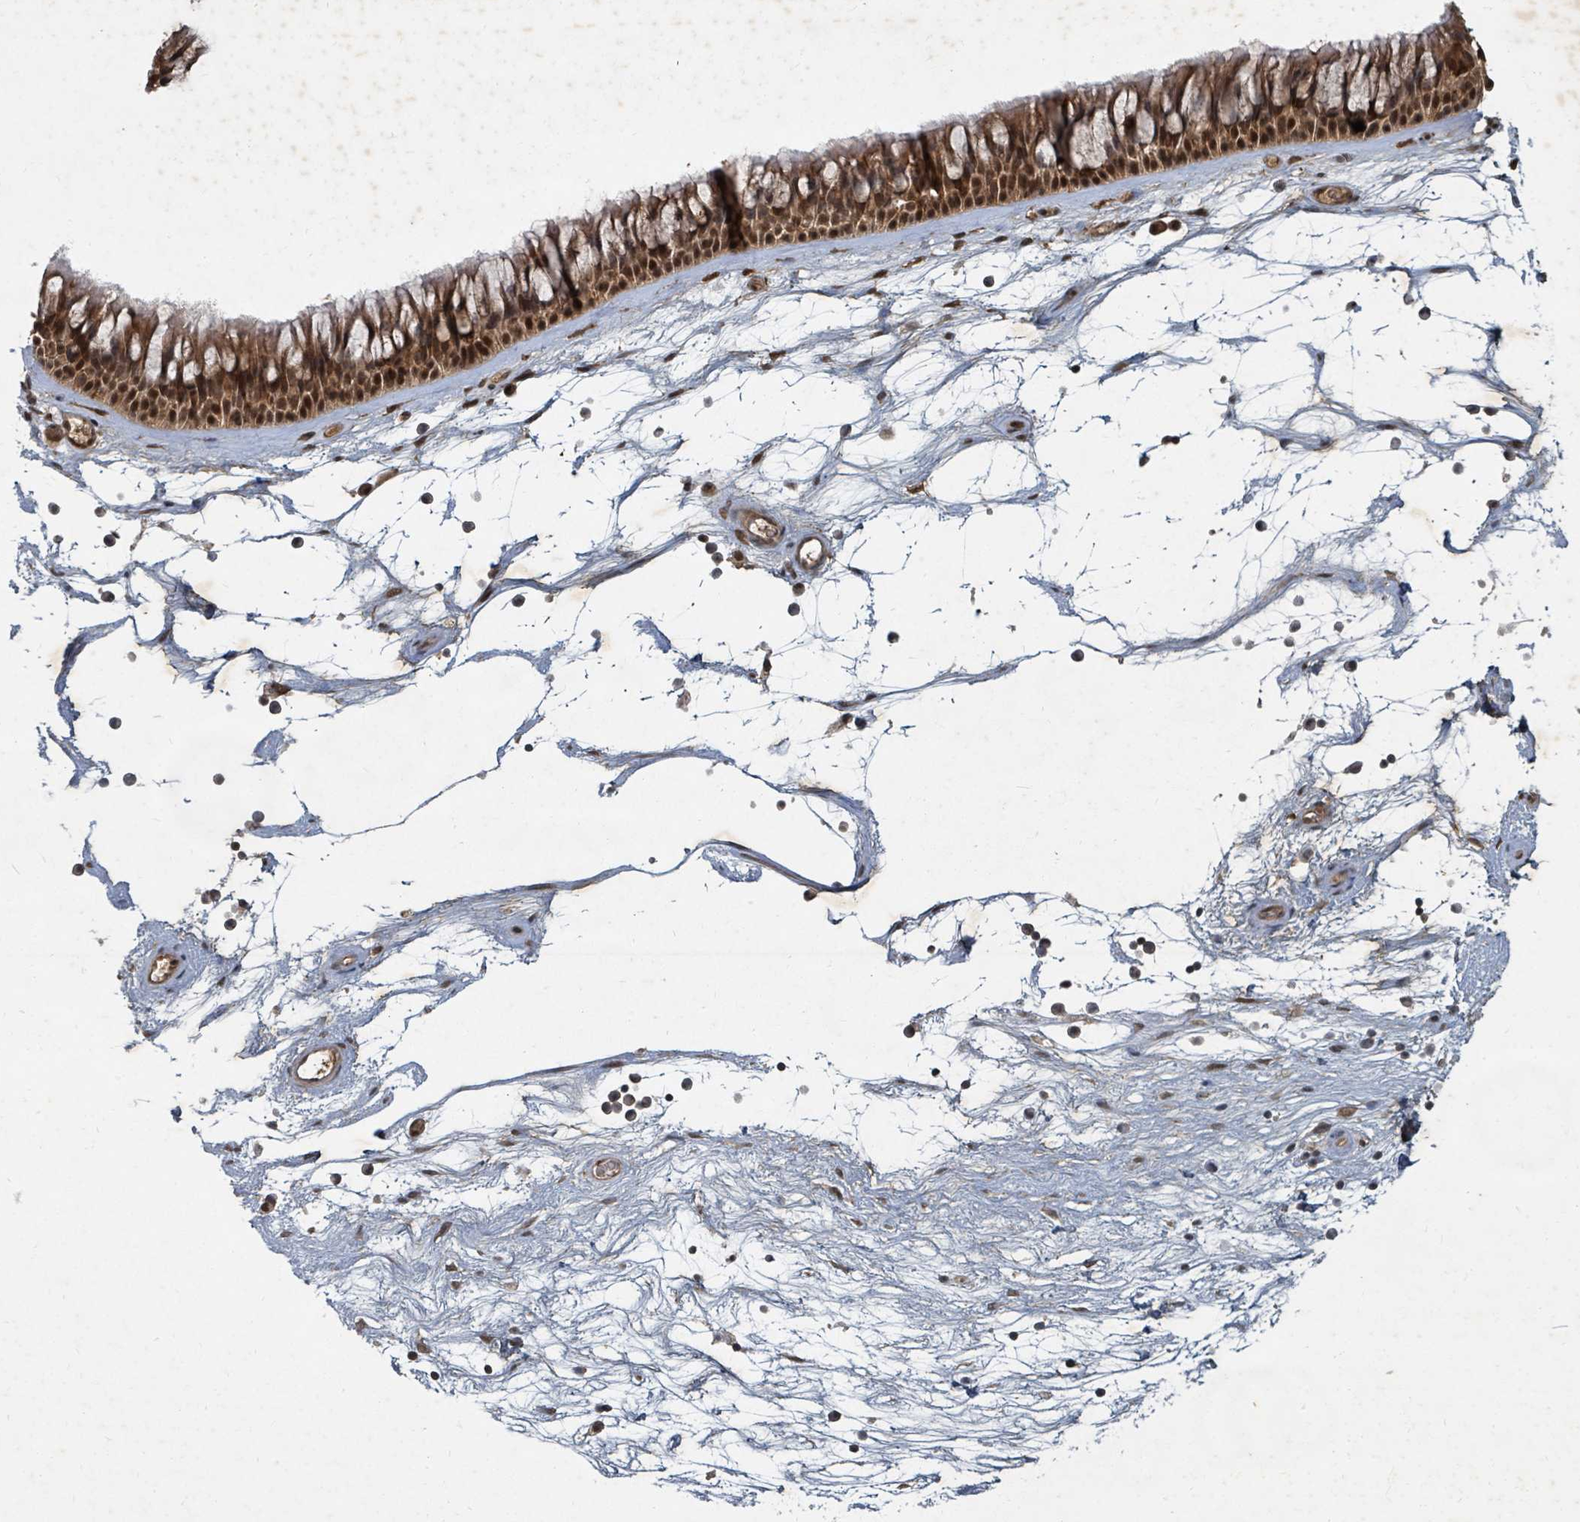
{"staining": {"intensity": "strong", "quantity": ">75%", "location": "cytoplasmic/membranous,nuclear"}, "tissue": "nasopharynx", "cell_type": "Respiratory epithelial cells", "image_type": "normal", "snomed": [{"axis": "morphology", "description": "Normal tissue, NOS"}, {"axis": "topography", "description": "Nasopharynx"}], "caption": "Immunohistochemistry micrograph of unremarkable nasopharynx: nasopharynx stained using immunohistochemistry reveals high levels of strong protein expression localized specifically in the cytoplasmic/membranous,nuclear of respiratory epithelial cells, appearing as a cytoplasmic/membranous,nuclear brown color.", "gene": "KDM4E", "patient": {"sex": "male", "age": 64}}